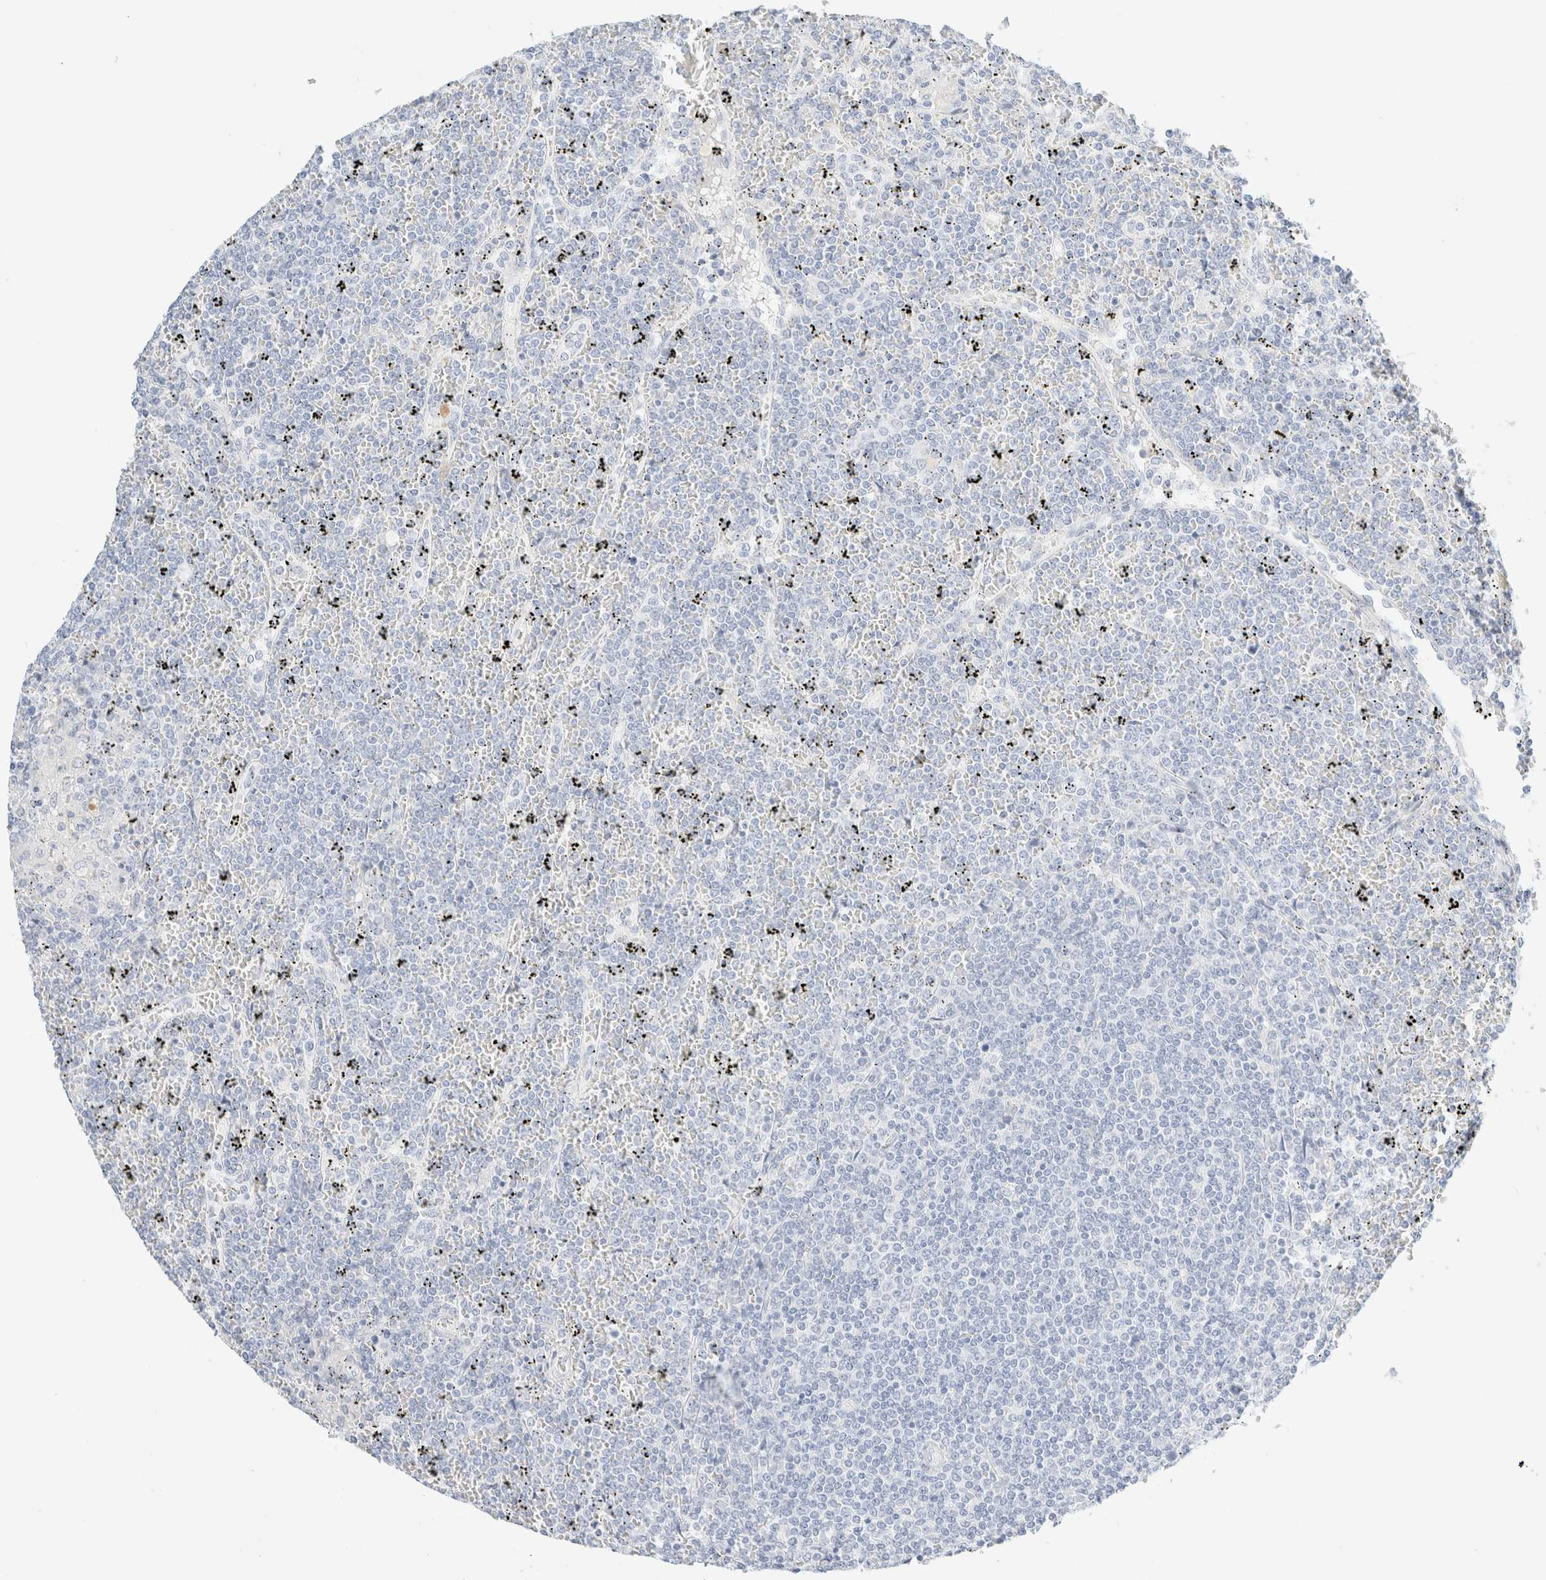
{"staining": {"intensity": "negative", "quantity": "none", "location": "none"}, "tissue": "lymphoma", "cell_type": "Tumor cells", "image_type": "cancer", "snomed": [{"axis": "morphology", "description": "Malignant lymphoma, non-Hodgkin's type, Low grade"}, {"axis": "topography", "description": "Spleen"}], "caption": "High magnification brightfield microscopy of lymphoma stained with DAB (3,3'-diaminobenzidine) (brown) and counterstained with hematoxylin (blue): tumor cells show no significant staining.", "gene": "DPYS", "patient": {"sex": "female", "age": 19}}